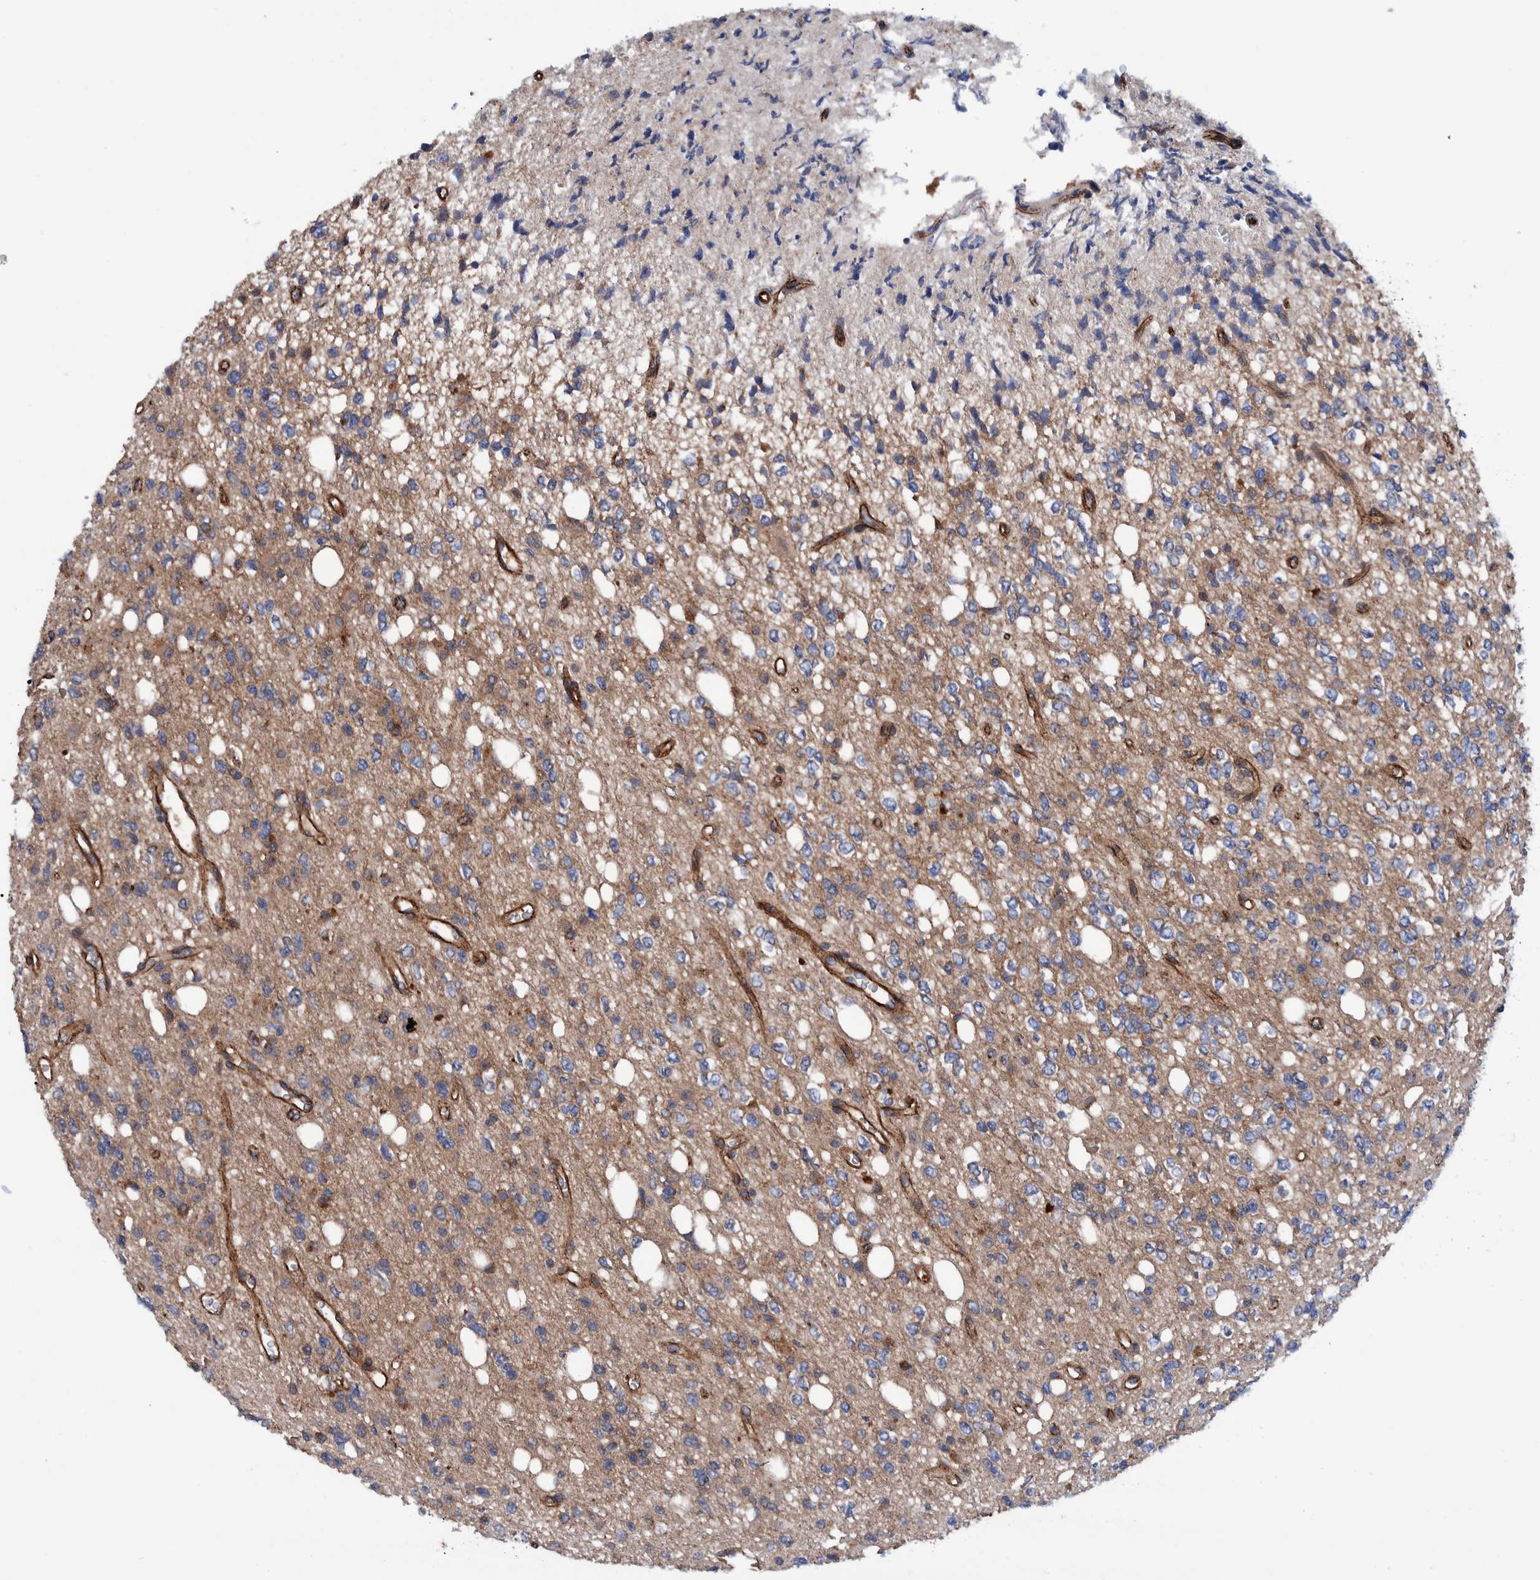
{"staining": {"intensity": "weak", "quantity": "<25%", "location": "cytoplasmic/membranous"}, "tissue": "glioma", "cell_type": "Tumor cells", "image_type": "cancer", "snomed": [{"axis": "morphology", "description": "Glioma, malignant, High grade"}, {"axis": "topography", "description": "Brain"}], "caption": "An immunohistochemistry histopathology image of high-grade glioma (malignant) is shown. There is no staining in tumor cells of high-grade glioma (malignant).", "gene": "SLC25A10", "patient": {"sex": "female", "age": 62}}